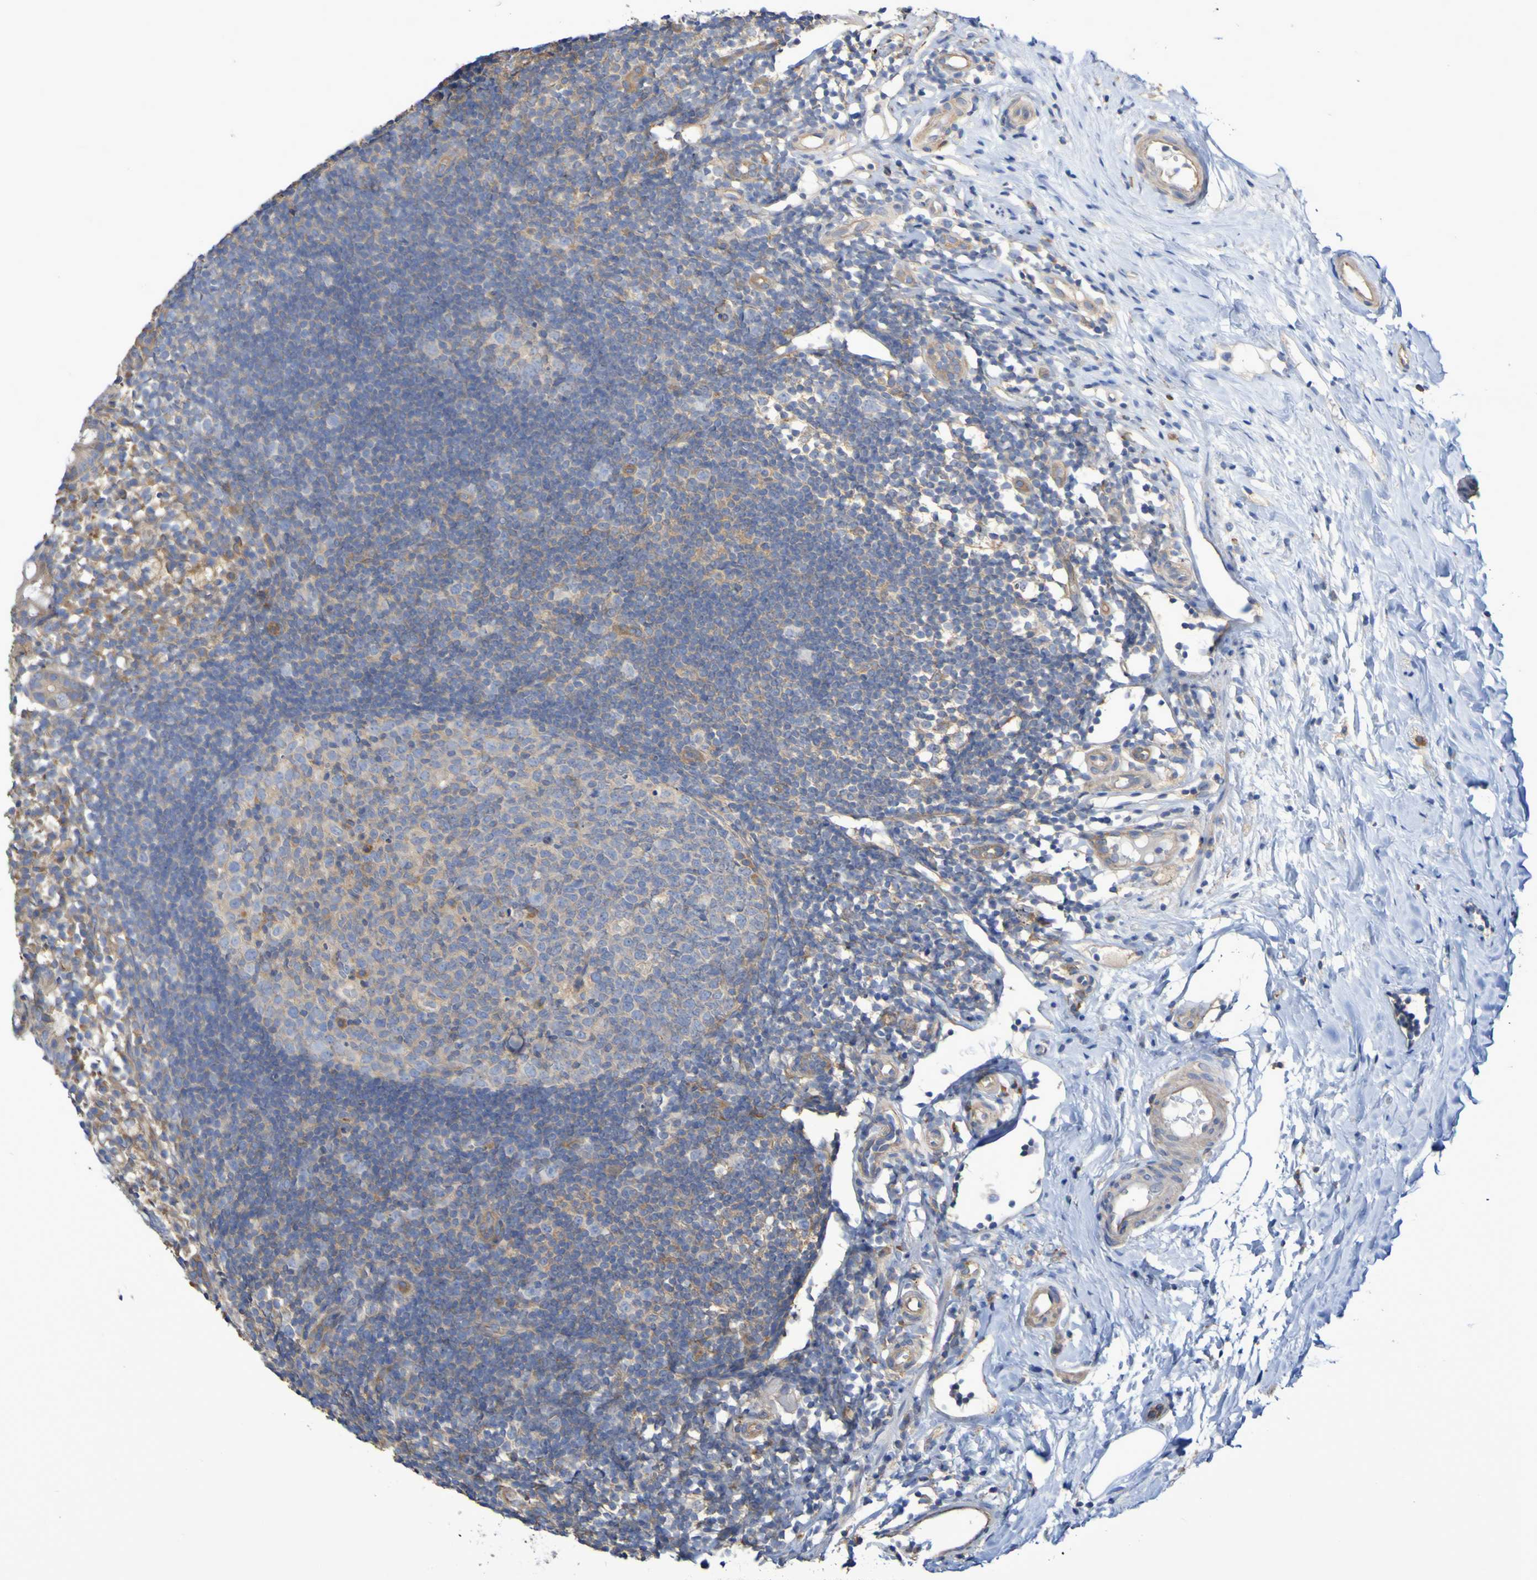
{"staining": {"intensity": "moderate", "quantity": "<25%", "location": "cytoplasmic/membranous"}, "tissue": "appendix", "cell_type": "Glandular cells", "image_type": "normal", "snomed": [{"axis": "morphology", "description": "Normal tissue, NOS"}, {"axis": "topography", "description": "Appendix"}], "caption": "A brown stain labels moderate cytoplasmic/membranous staining of a protein in glandular cells of benign human appendix. (brown staining indicates protein expression, while blue staining denotes nuclei).", "gene": "SYNJ1", "patient": {"sex": "female", "age": 20}}